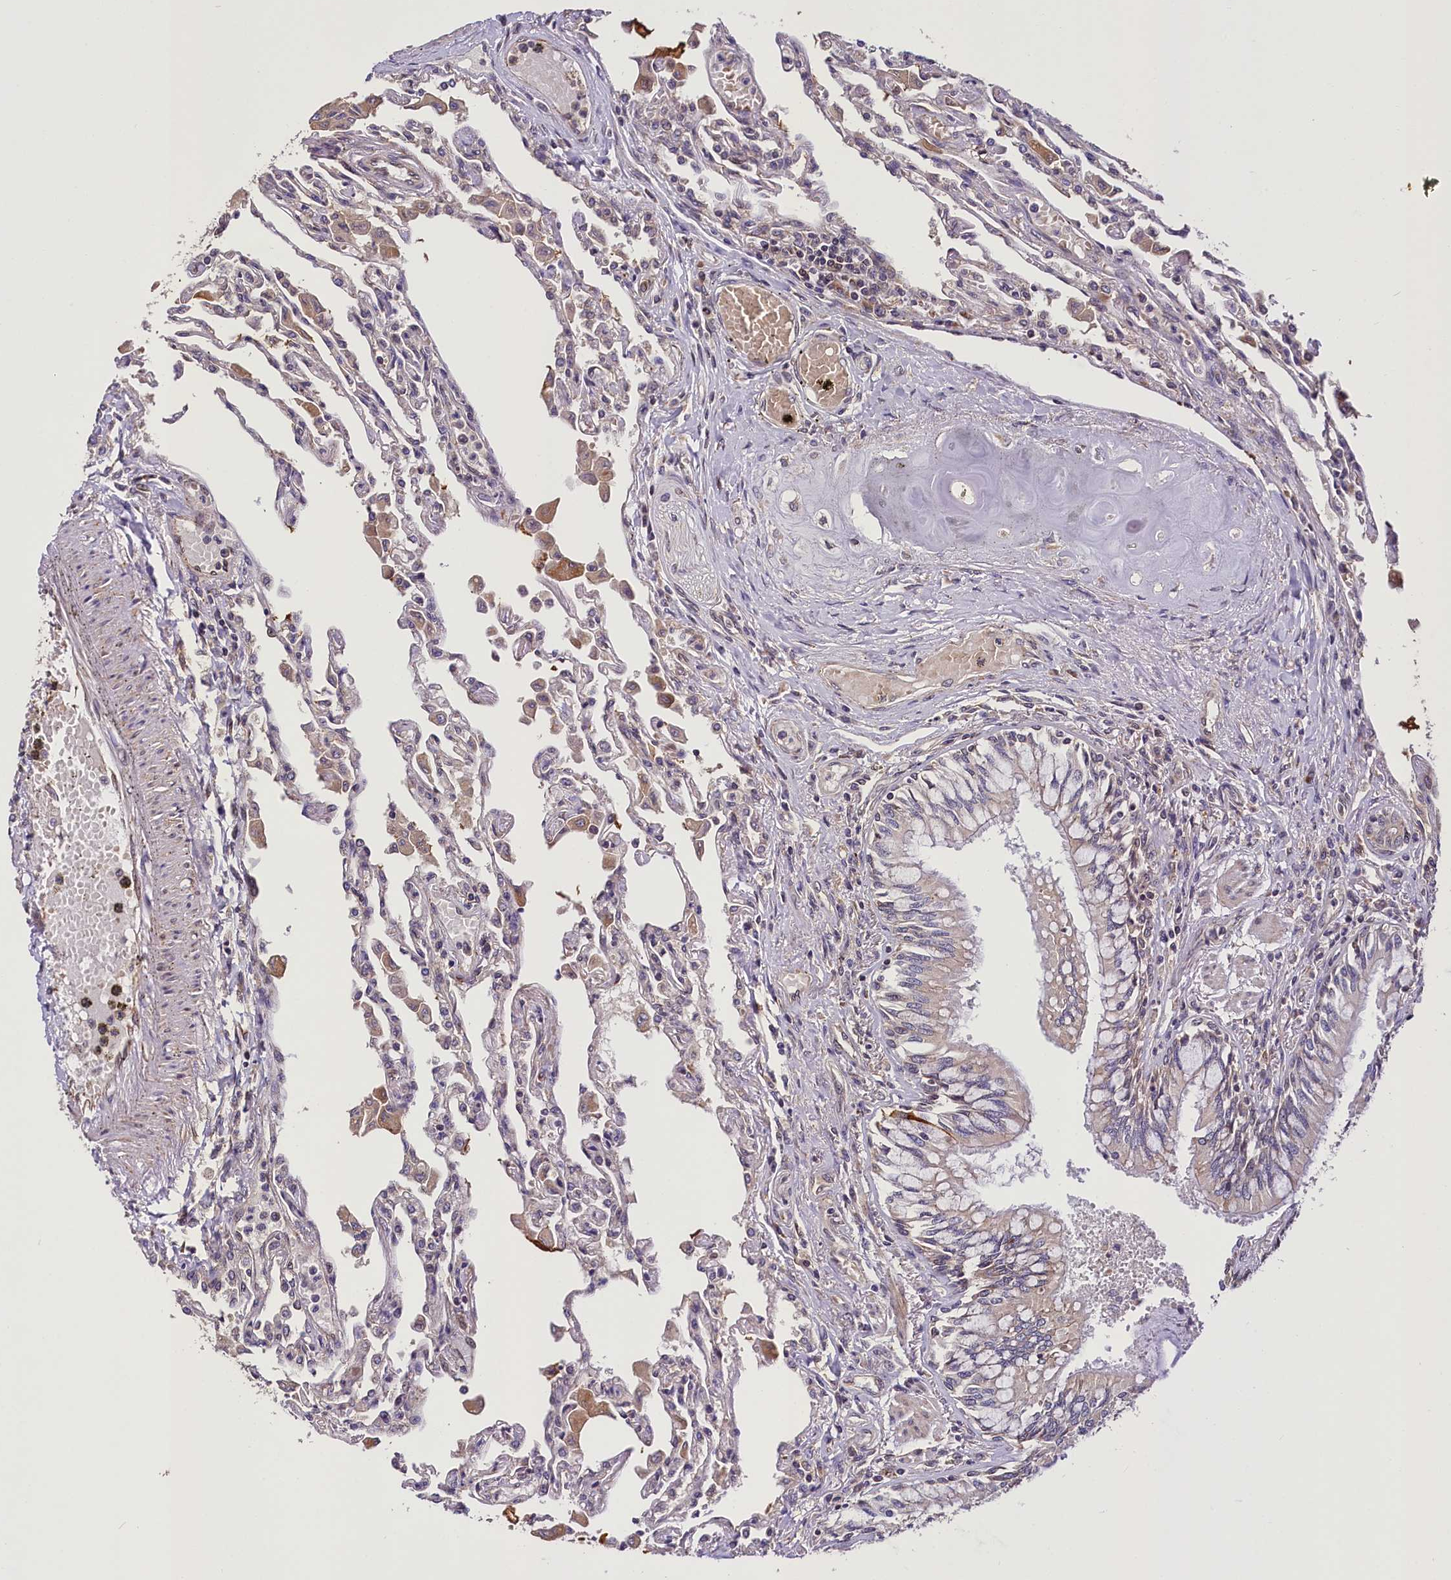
{"staining": {"intensity": "negative", "quantity": "none", "location": "none"}, "tissue": "lung", "cell_type": "Alveolar cells", "image_type": "normal", "snomed": [{"axis": "morphology", "description": "Normal tissue, NOS"}, {"axis": "topography", "description": "Bronchus"}, {"axis": "topography", "description": "Lung"}], "caption": "Micrograph shows no protein expression in alveolar cells of normal lung. (DAB immunohistochemistry (IHC) with hematoxylin counter stain).", "gene": "SUPV3L1", "patient": {"sex": "female", "age": 49}}